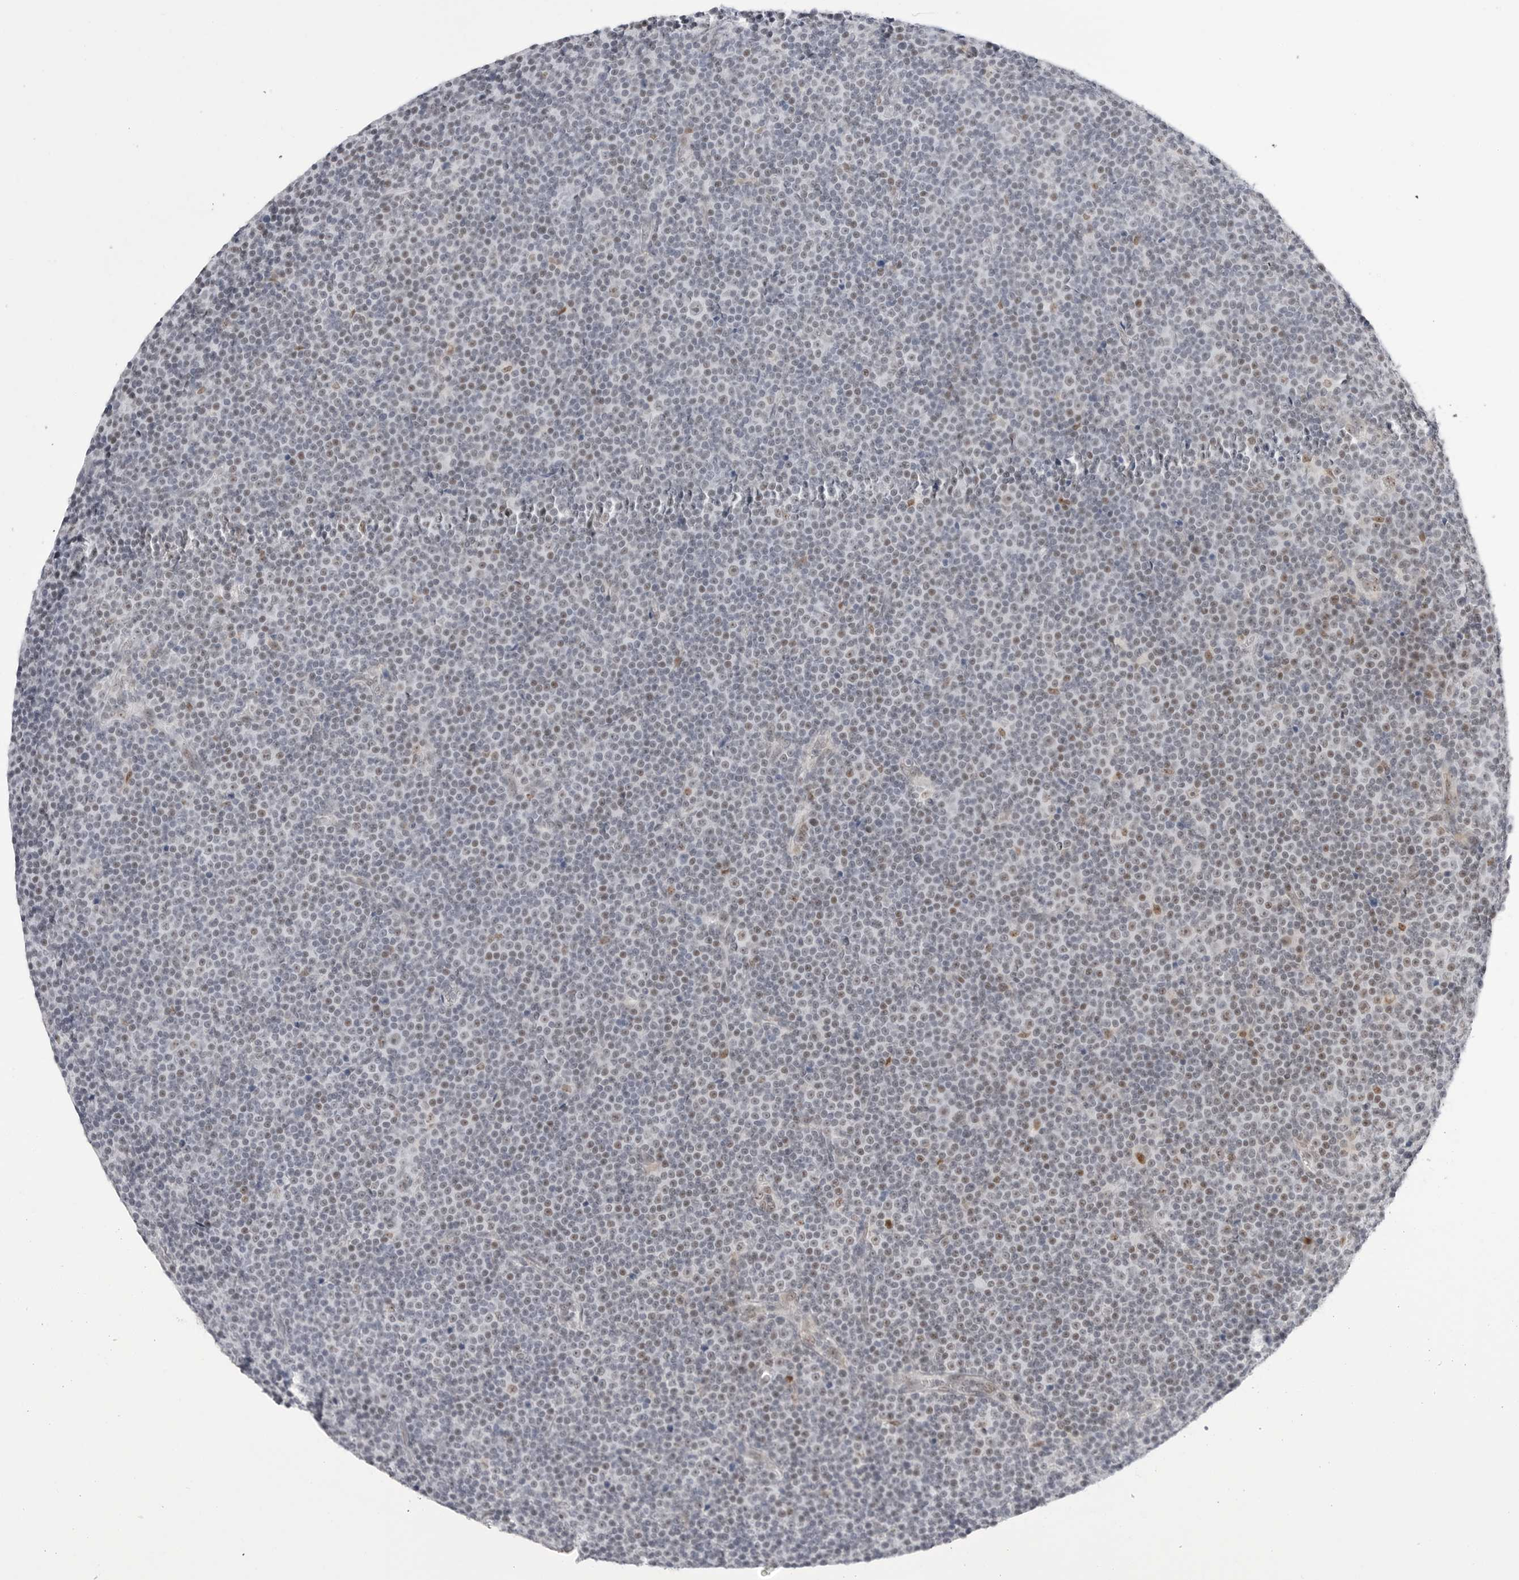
{"staining": {"intensity": "moderate", "quantity": "<25%", "location": "nuclear"}, "tissue": "lymphoma", "cell_type": "Tumor cells", "image_type": "cancer", "snomed": [{"axis": "morphology", "description": "Malignant lymphoma, non-Hodgkin's type, Low grade"}, {"axis": "topography", "description": "Lymph node"}], "caption": "Malignant lymphoma, non-Hodgkin's type (low-grade) stained with DAB (3,3'-diaminobenzidine) immunohistochemistry (IHC) demonstrates low levels of moderate nuclear expression in about <25% of tumor cells.", "gene": "C1orf162", "patient": {"sex": "female", "age": 67}}